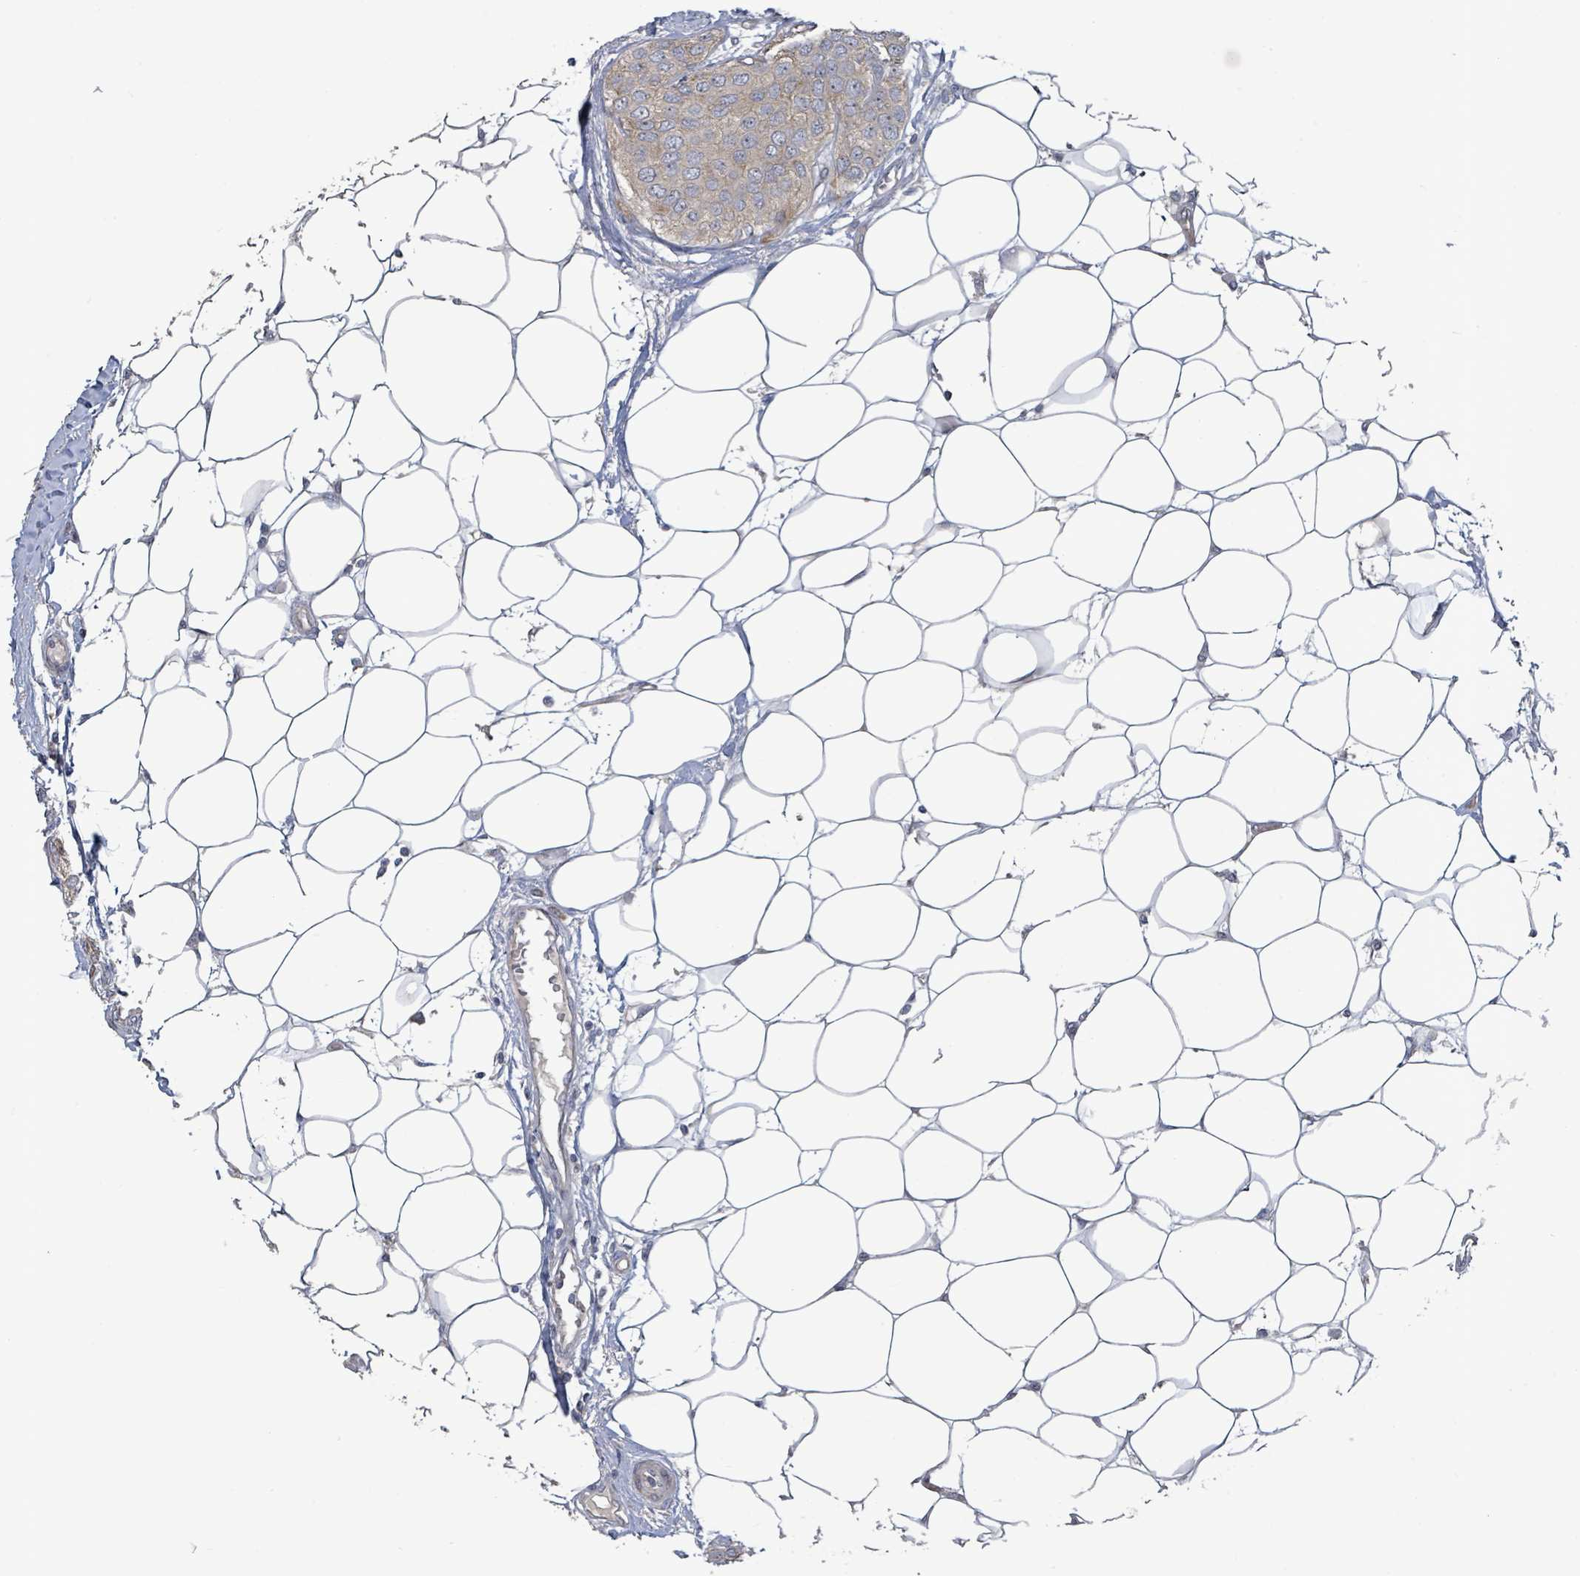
{"staining": {"intensity": "weak", "quantity": "25%-75%", "location": "cytoplasmic/membranous"}, "tissue": "breast cancer", "cell_type": "Tumor cells", "image_type": "cancer", "snomed": [{"axis": "morphology", "description": "Duct carcinoma"}, {"axis": "topography", "description": "Breast"}], "caption": "Immunohistochemical staining of human breast invasive ductal carcinoma shows weak cytoplasmic/membranous protein positivity in about 25%-75% of tumor cells.", "gene": "LILRA4", "patient": {"sex": "female", "age": 72}}